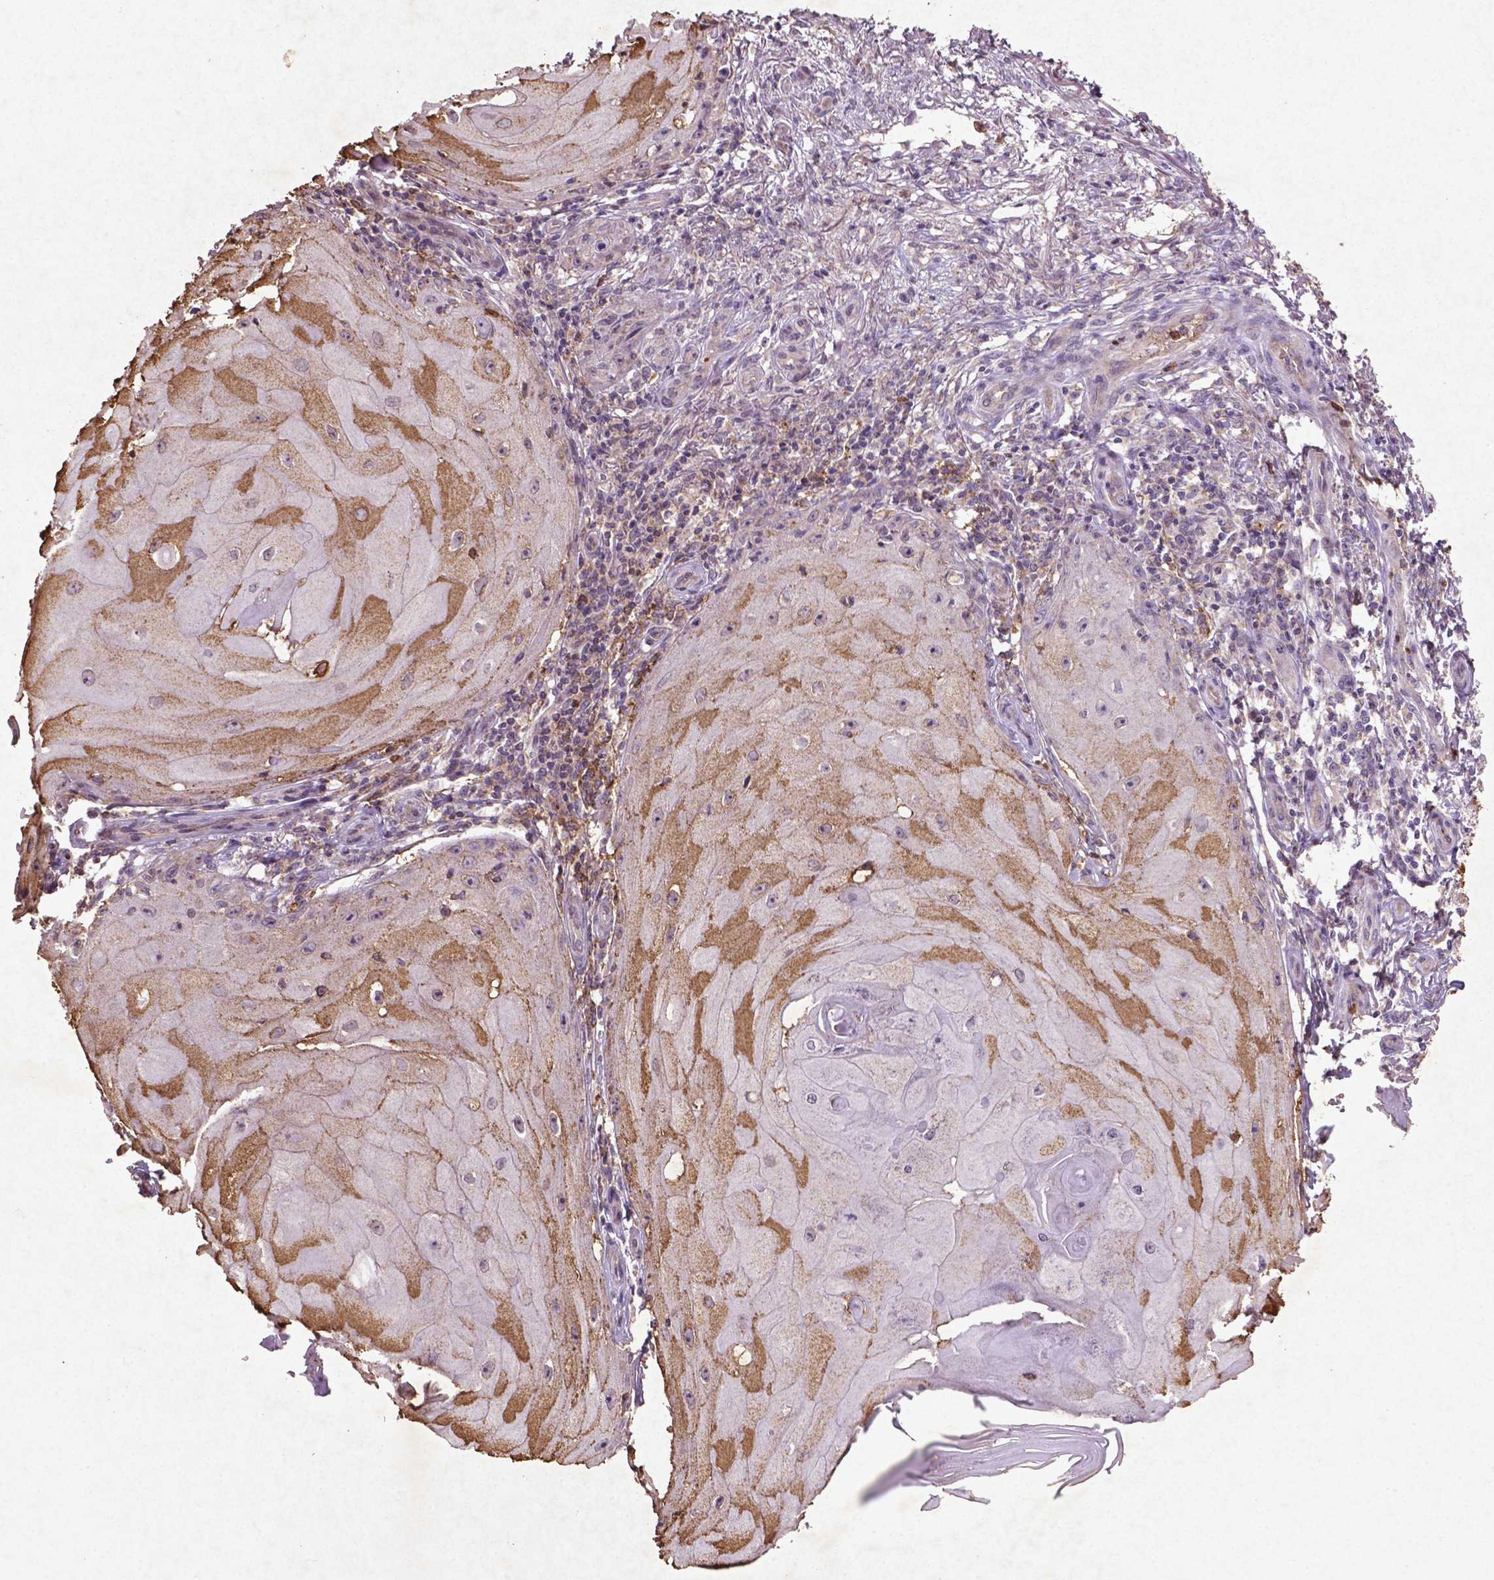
{"staining": {"intensity": "moderate", "quantity": "25%-75%", "location": "cytoplasmic/membranous"}, "tissue": "skin cancer", "cell_type": "Tumor cells", "image_type": "cancer", "snomed": [{"axis": "morphology", "description": "Squamous cell carcinoma, NOS"}, {"axis": "topography", "description": "Skin"}], "caption": "Protein expression analysis of human skin squamous cell carcinoma reveals moderate cytoplasmic/membranous expression in about 25%-75% of tumor cells.", "gene": "MTOR", "patient": {"sex": "female", "age": 77}}